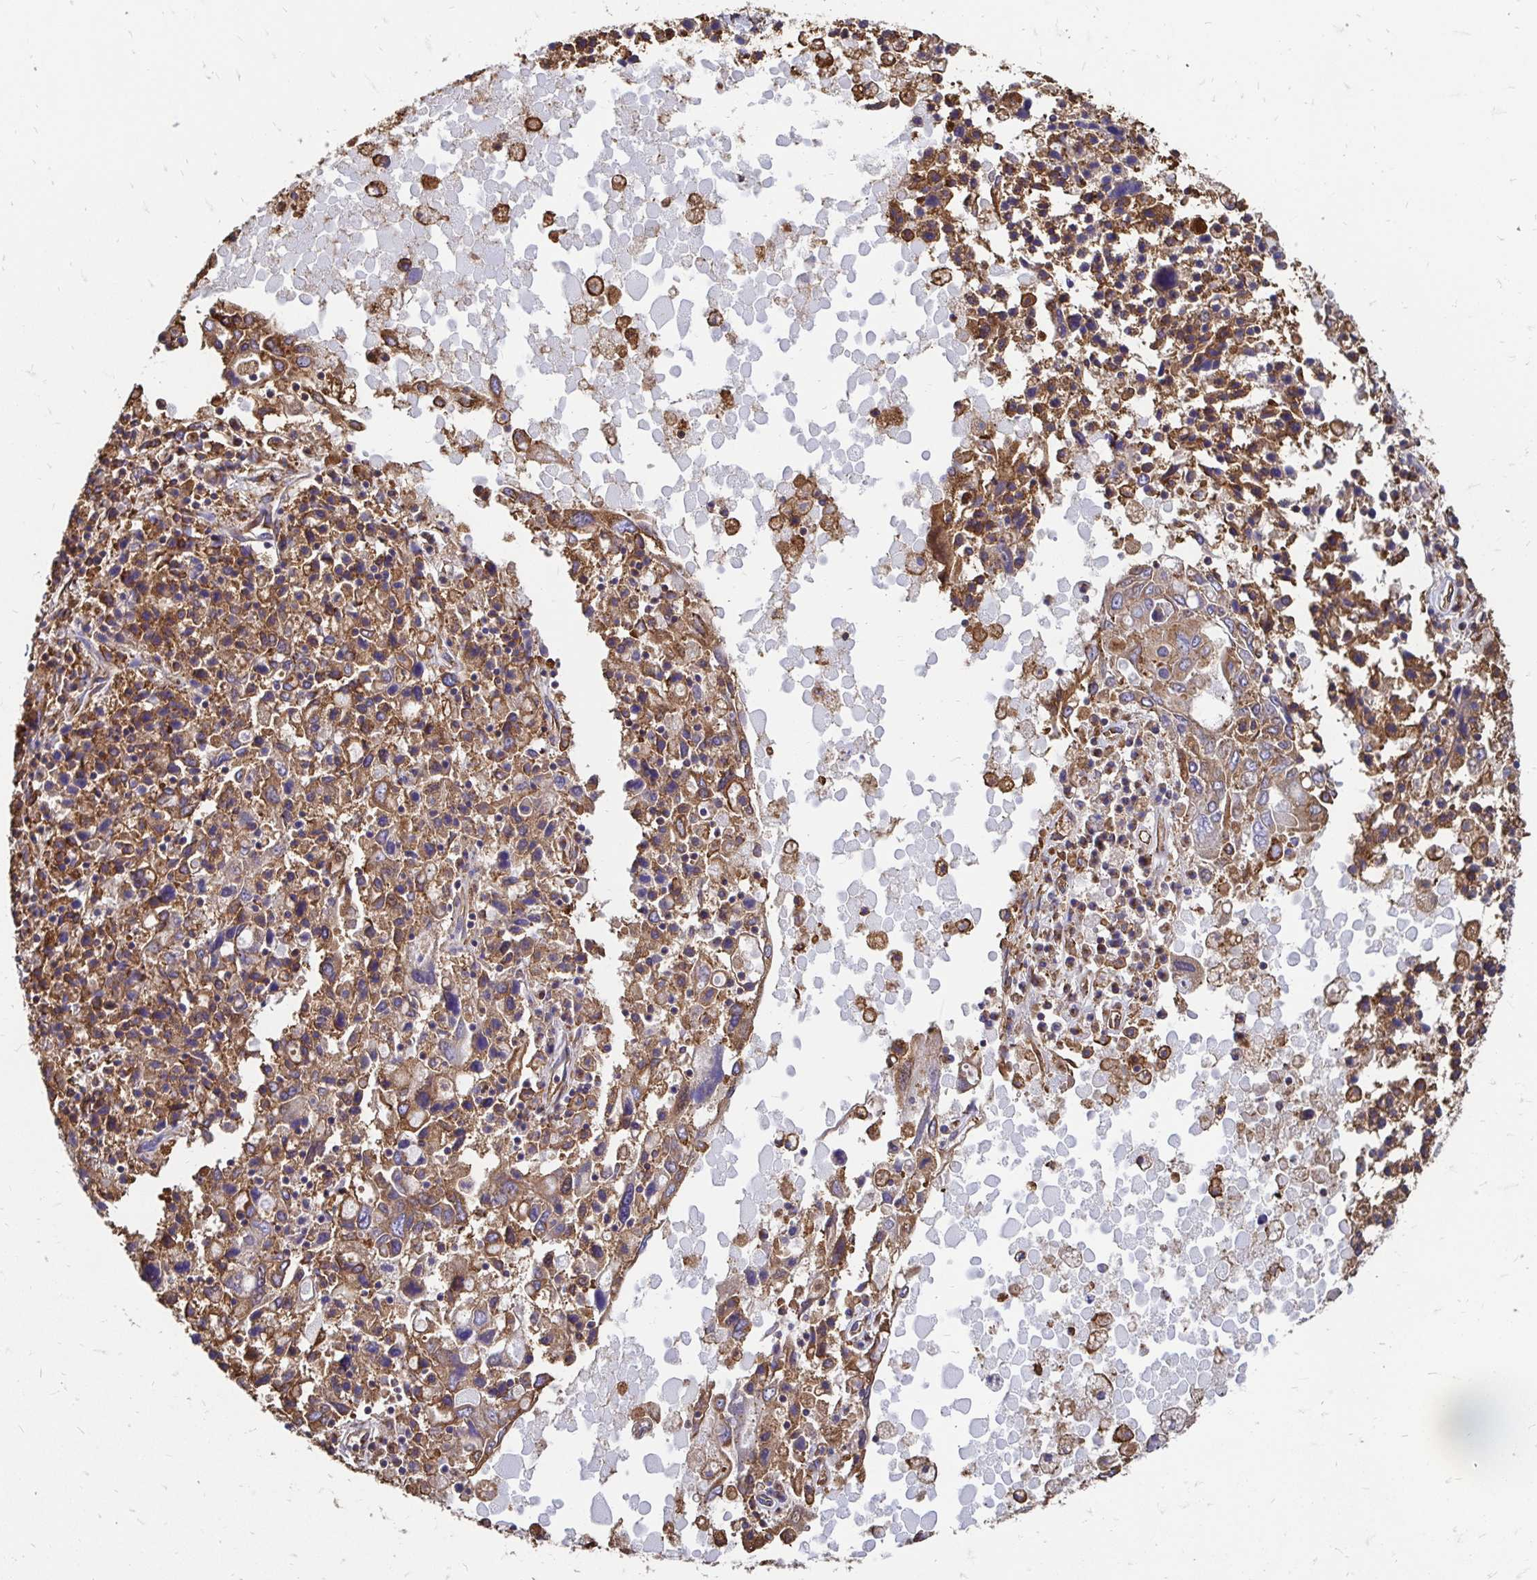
{"staining": {"intensity": "moderate", "quantity": ">75%", "location": "cytoplasmic/membranous"}, "tissue": "ovarian cancer", "cell_type": "Tumor cells", "image_type": "cancer", "snomed": [{"axis": "morphology", "description": "Carcinoma, endometroid"}, {"axis": "topography", "description": "Ovary"}], "caption": "Protein staining of ovarian cancer tissue displays moderate cytoplasmic/membranous staining in approximately >75% of tumor cells.", "gene": "CLTC", "patient": {"sex": "female", "age": 62}}